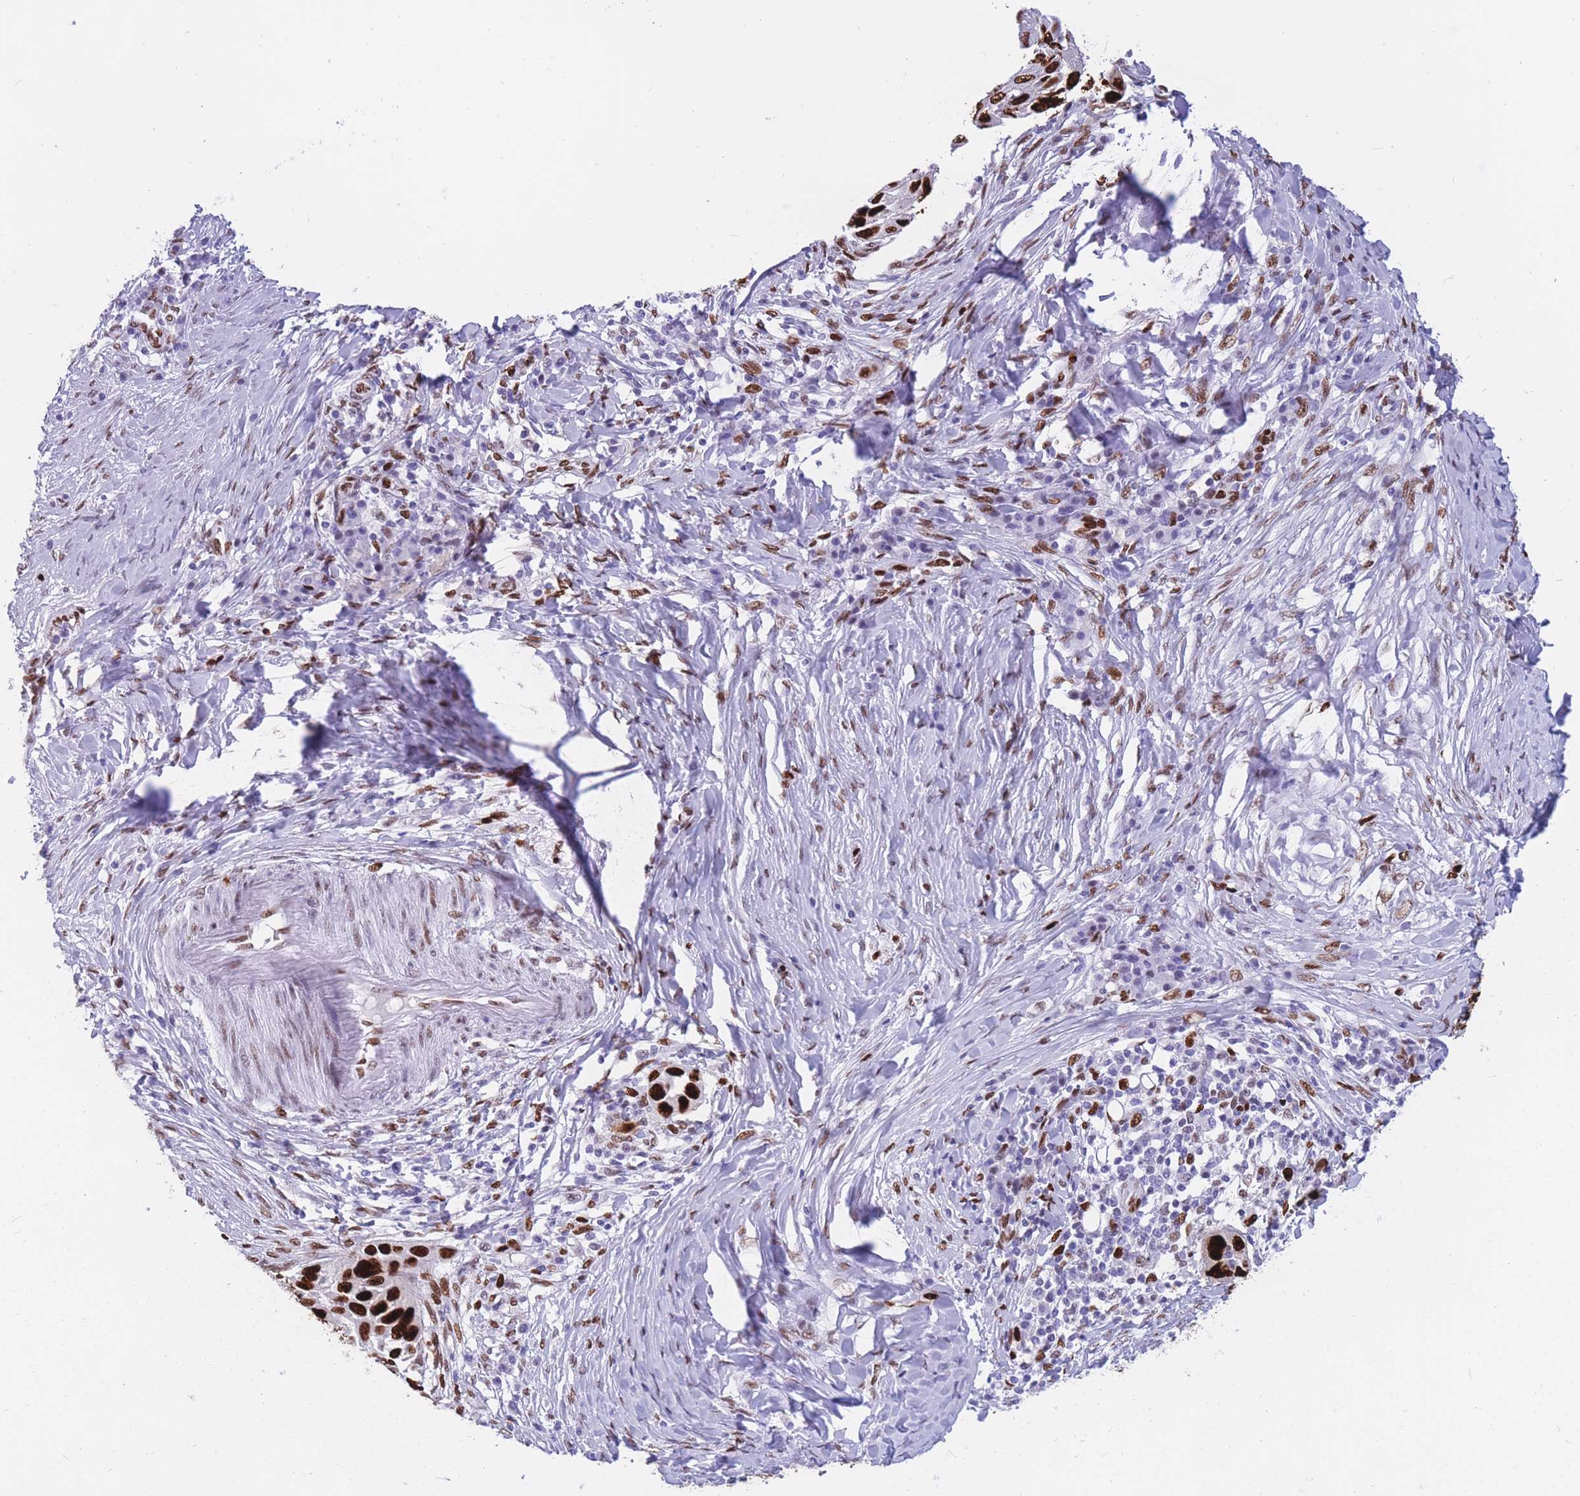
{"staining": {"intensity": "strong", "quantity": ">75%", "location": "nuclear"}, "tissue": "skin cancer", "cell_type": "Tumor cells", "image_type": "cancer", "snomed": [{"axis": "morphology", "description": "Squamous cell carcinoma, NOS"}, {"axis": "topography", "description": "Skin"}], "caption": "Human skin squamous cell carcinoma stained with a protein marker displays strong staining in tumor cells.", "gene": "NASP", "patient": {"sex": "female", "age": 44}}